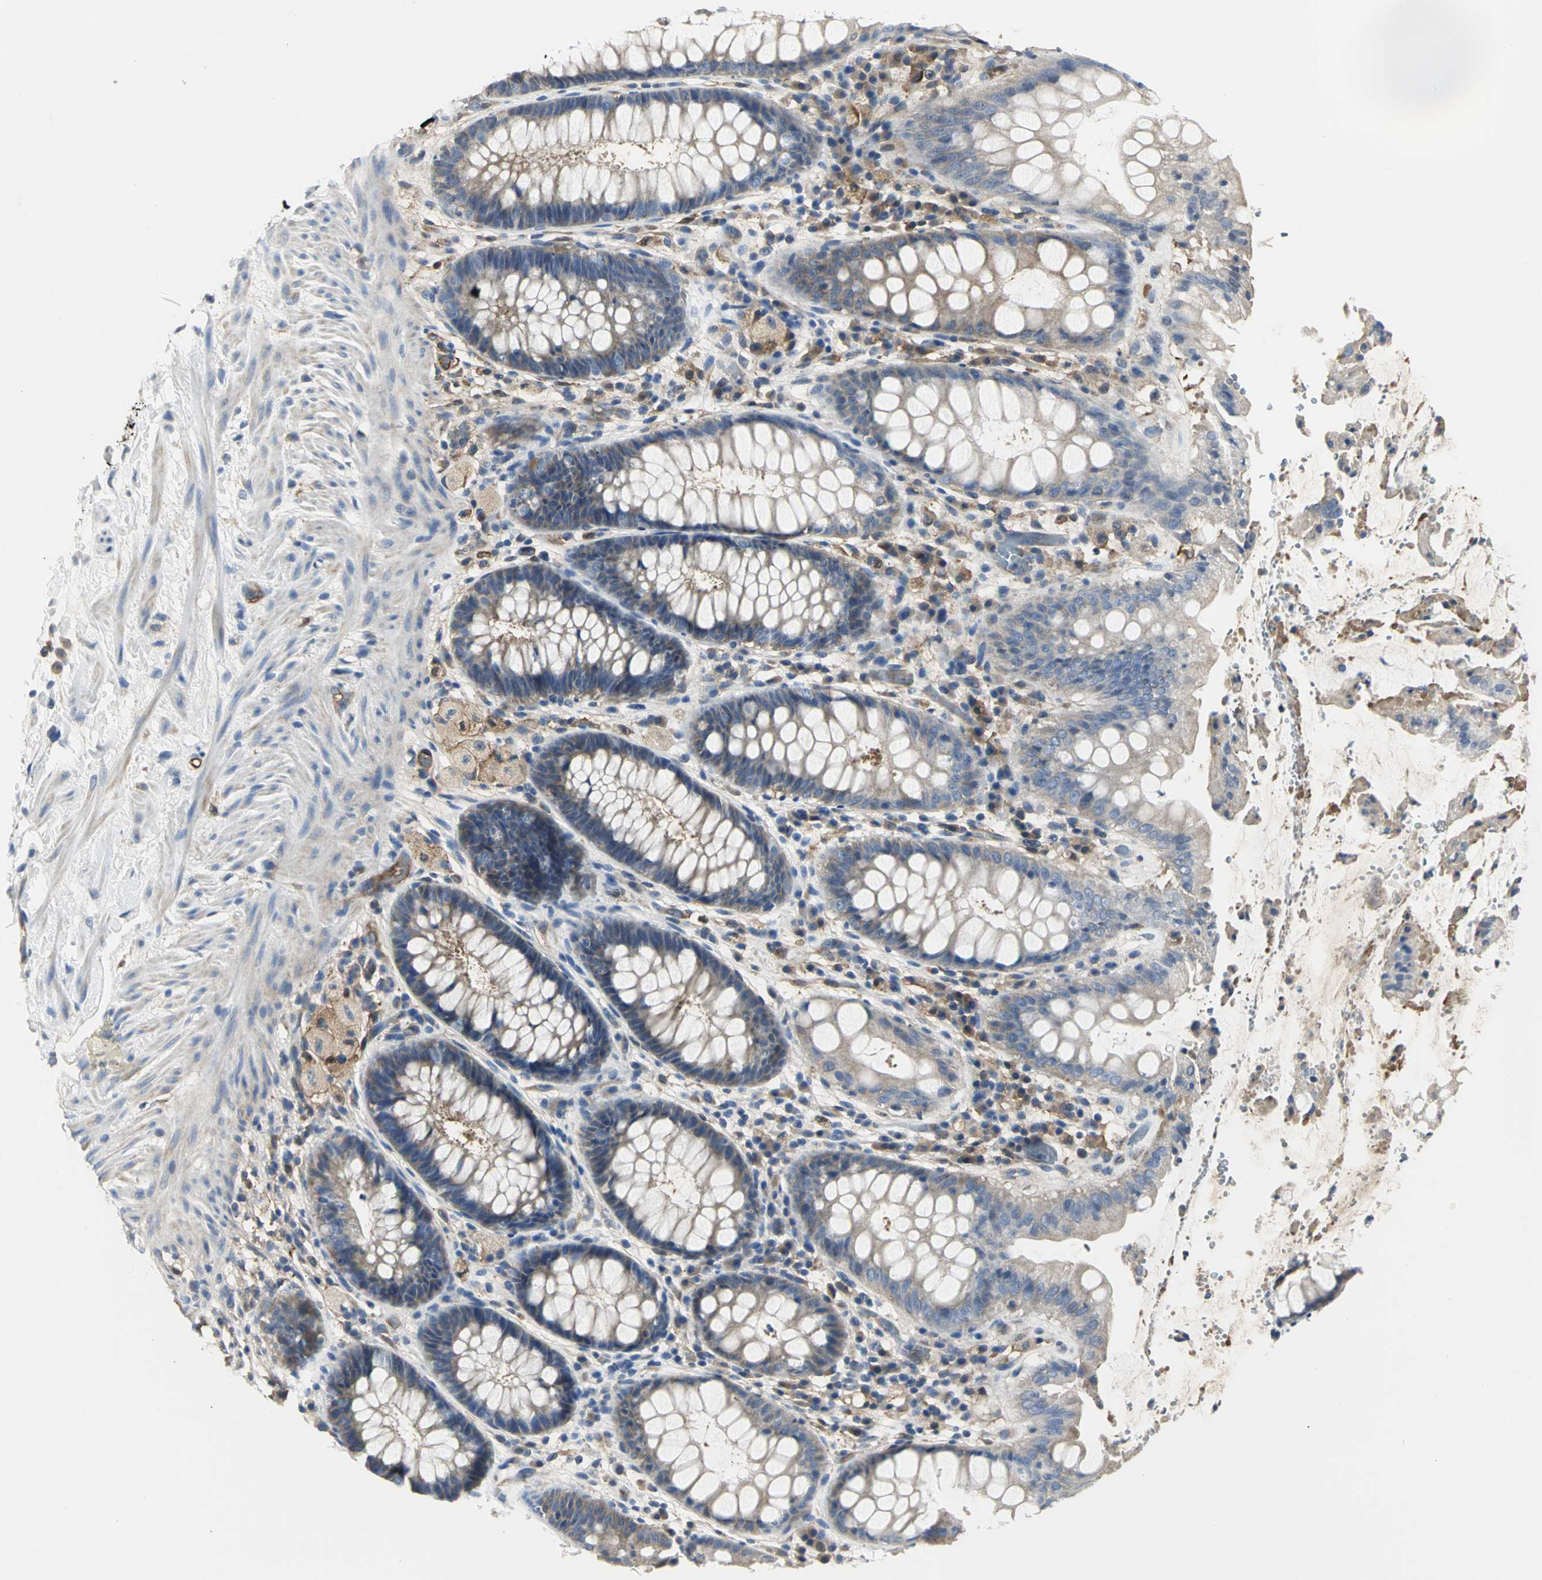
{"staining": {"intensity": "moderate", "quantity": ">75%", "location": "cytoplasmic/membranous"}, "tissue": "rectum", "cell_type": "Glandular cells", "image_type": "normal", "snomed": [{"axis": "morphology", "description": "Normal tissue, NOS"}, {"axis": "topography", "description": "Rectum"}], "caption": "High-power microscopy captured an IHC histopathology image of benign rectum, revealing moderate cytoplasmic/membranous staining in approximately >75% of glandular cells. The staining is performed using DAB brown chromogen to label protein expression. The nuclei are counter-stained blue using hematoxylin.", "gene": "CHRNB1", "patient": {"sex": "female", "age": 46}}